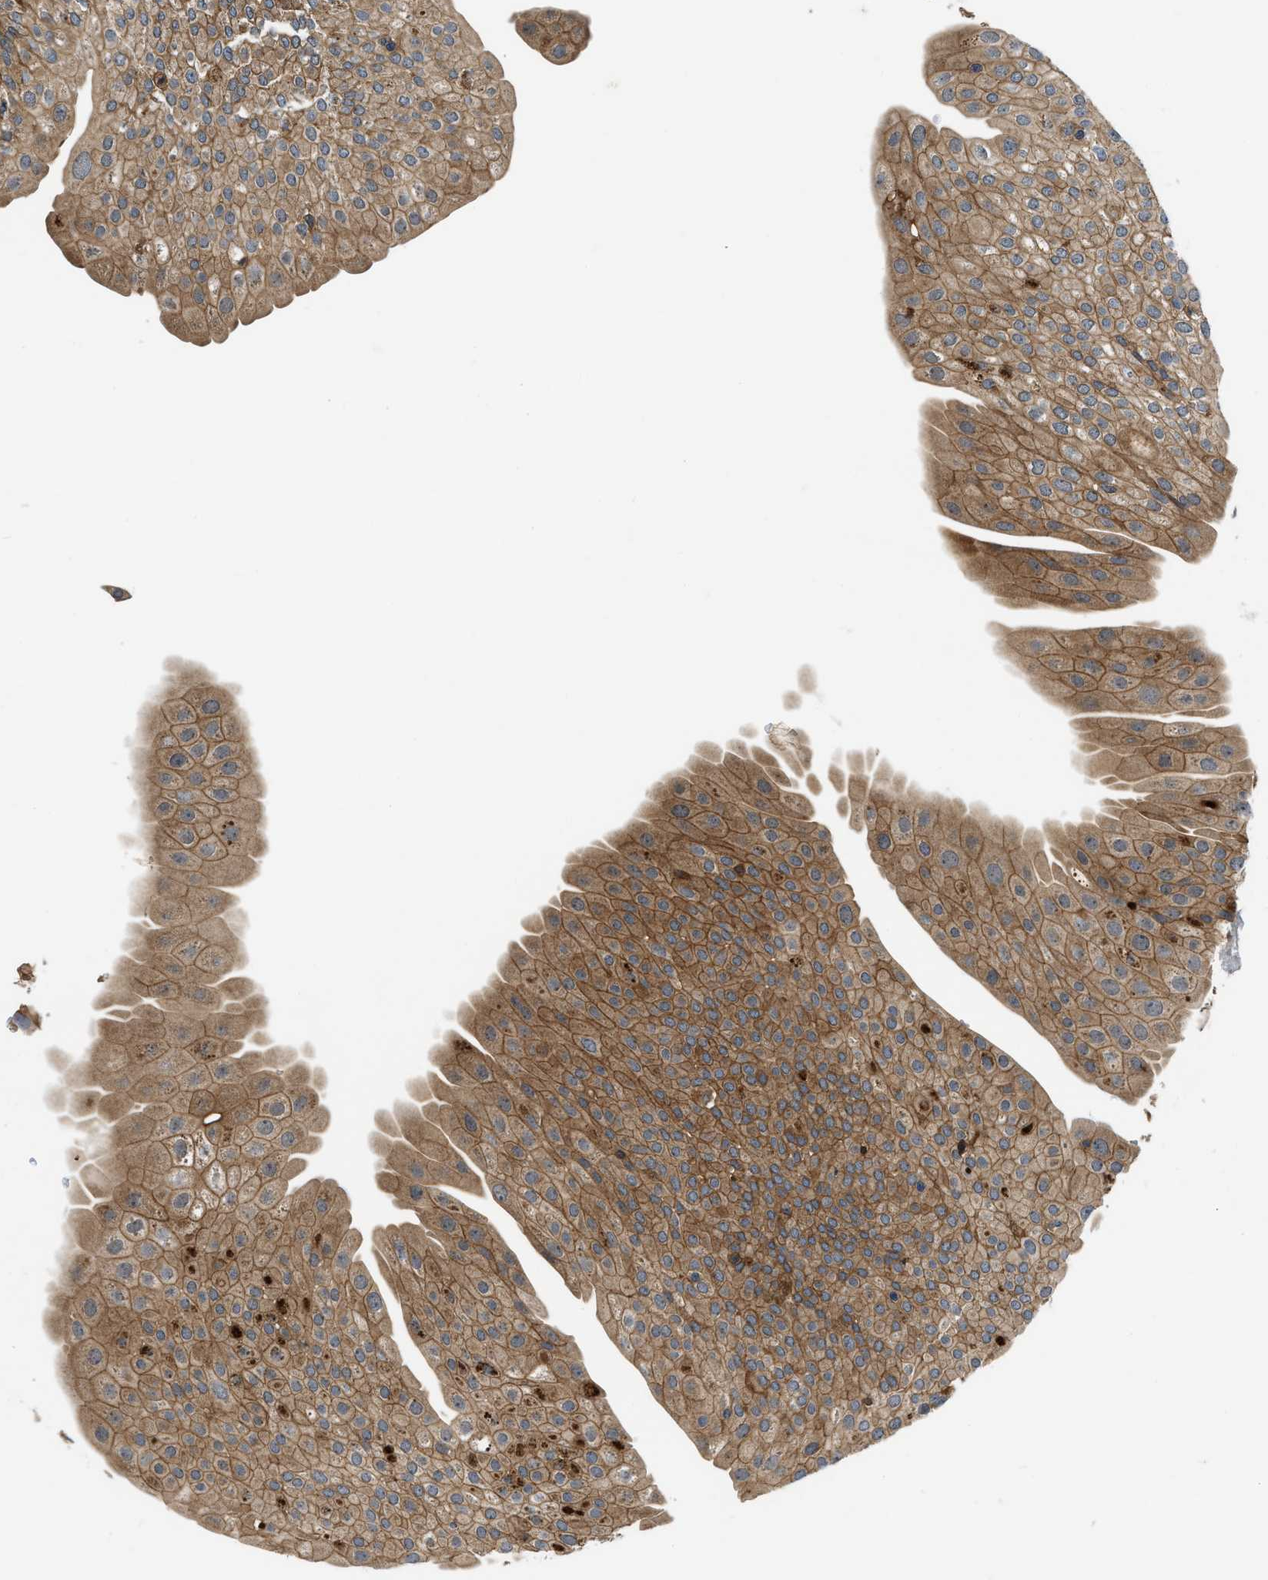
{"staining": {"intensity": "moderate", "quantity": ">75%", "location": "cytoplasmic/membranous"}, "tissue": "urinary bladder", "cell_type": "Urothelial cells", "image_type": "normal", "snomed": [{"axis": "morphology", "description": "Normal tissue, NOS"}, {"axis": "topography", "description": "Urinary bladder"}], "caption": "Protein expression analysis of benign human urinary bladder reveals moderate cytoplasmic/membranous positivity in approximately >75% of urothelial cells. The staining is performed using DAB (3,3'-diaminobenzidine) brown chromogen to label protein expression. The nuclei are counter-stained blue using hematoxylin.", "gene": "CNNM3", "patient": {"sex": "male", "age": 46}}